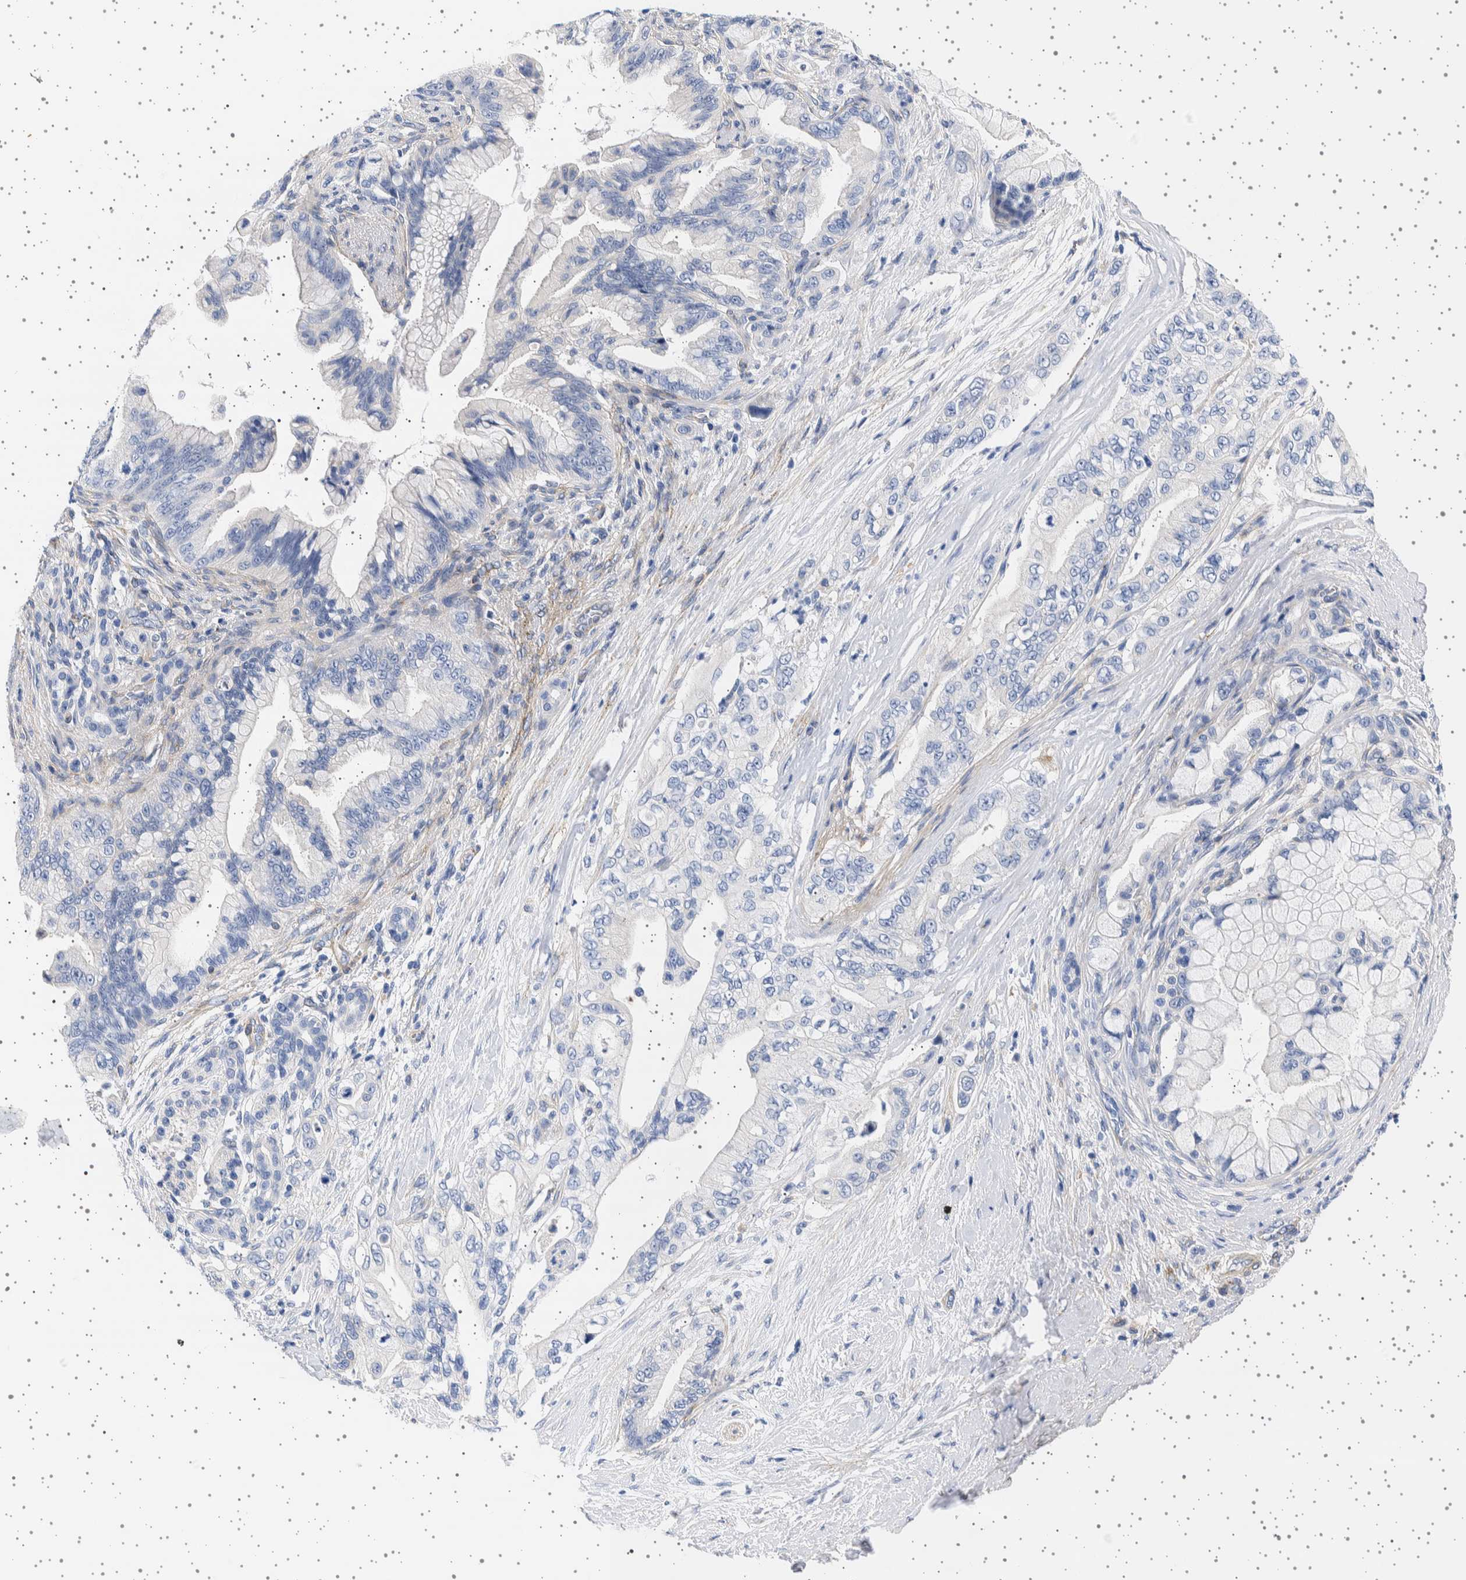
{"staining": {"intensity": "negative", "quantity": "none", "location": "none"}, "tissue": "pancreatic cancer", "cell_type": "Tumor cells", "image_type": "cancer", "snomed": [{"axis": "morphology", "description": "Adenocarcinoma, NOS"}, {"axis": "topography", "description": "Pancreas"}], "caption": "Pancreatic cancer was stained to show a protein in brown. There is no significant expression in tumor cells.", "gene": "SEPTIN4", "patient": {"sex": "male", "age": 59}}